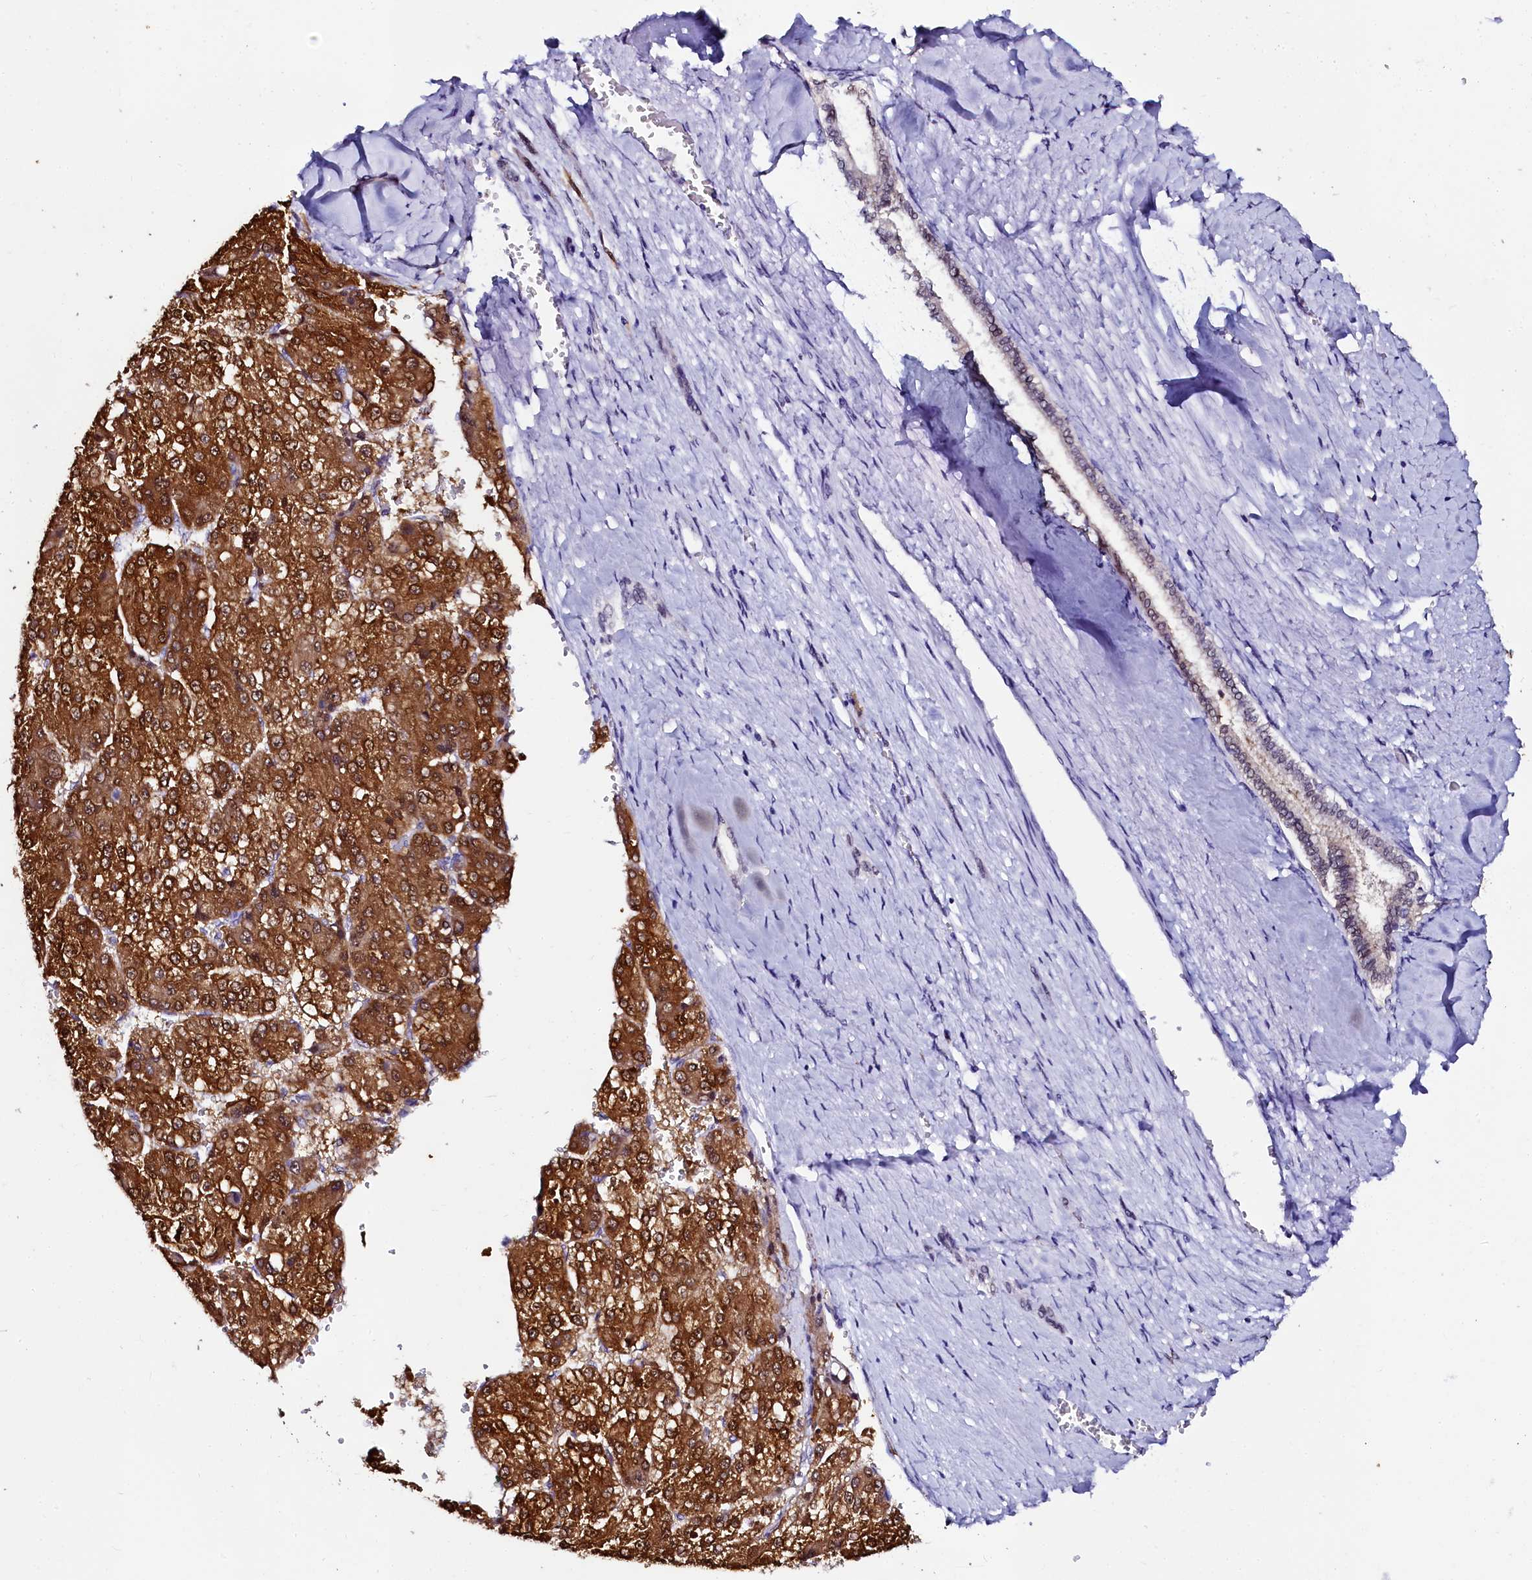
{"staining": {"intensity": "strong", "quantity": ">75%", "location": "cytoplasmic/membranous,nuclear"}, "tissue": "liver cancer", "cell_type": "Tumor cells", "image_type": "cancer", "snomed": [{"axis": "morphology", "description": "Carcinoma, Hepatocellular, NOS"}, {"axis": "topography", "description": "Liver"}], "caption": "Strong cytoplasmic/membranous and nuclear expression is present in approximately >75% of tumor cells in liver hepatocellular carcinoma.", "gene": "SORD", "patient": {"sex": "female", "age": 73}}